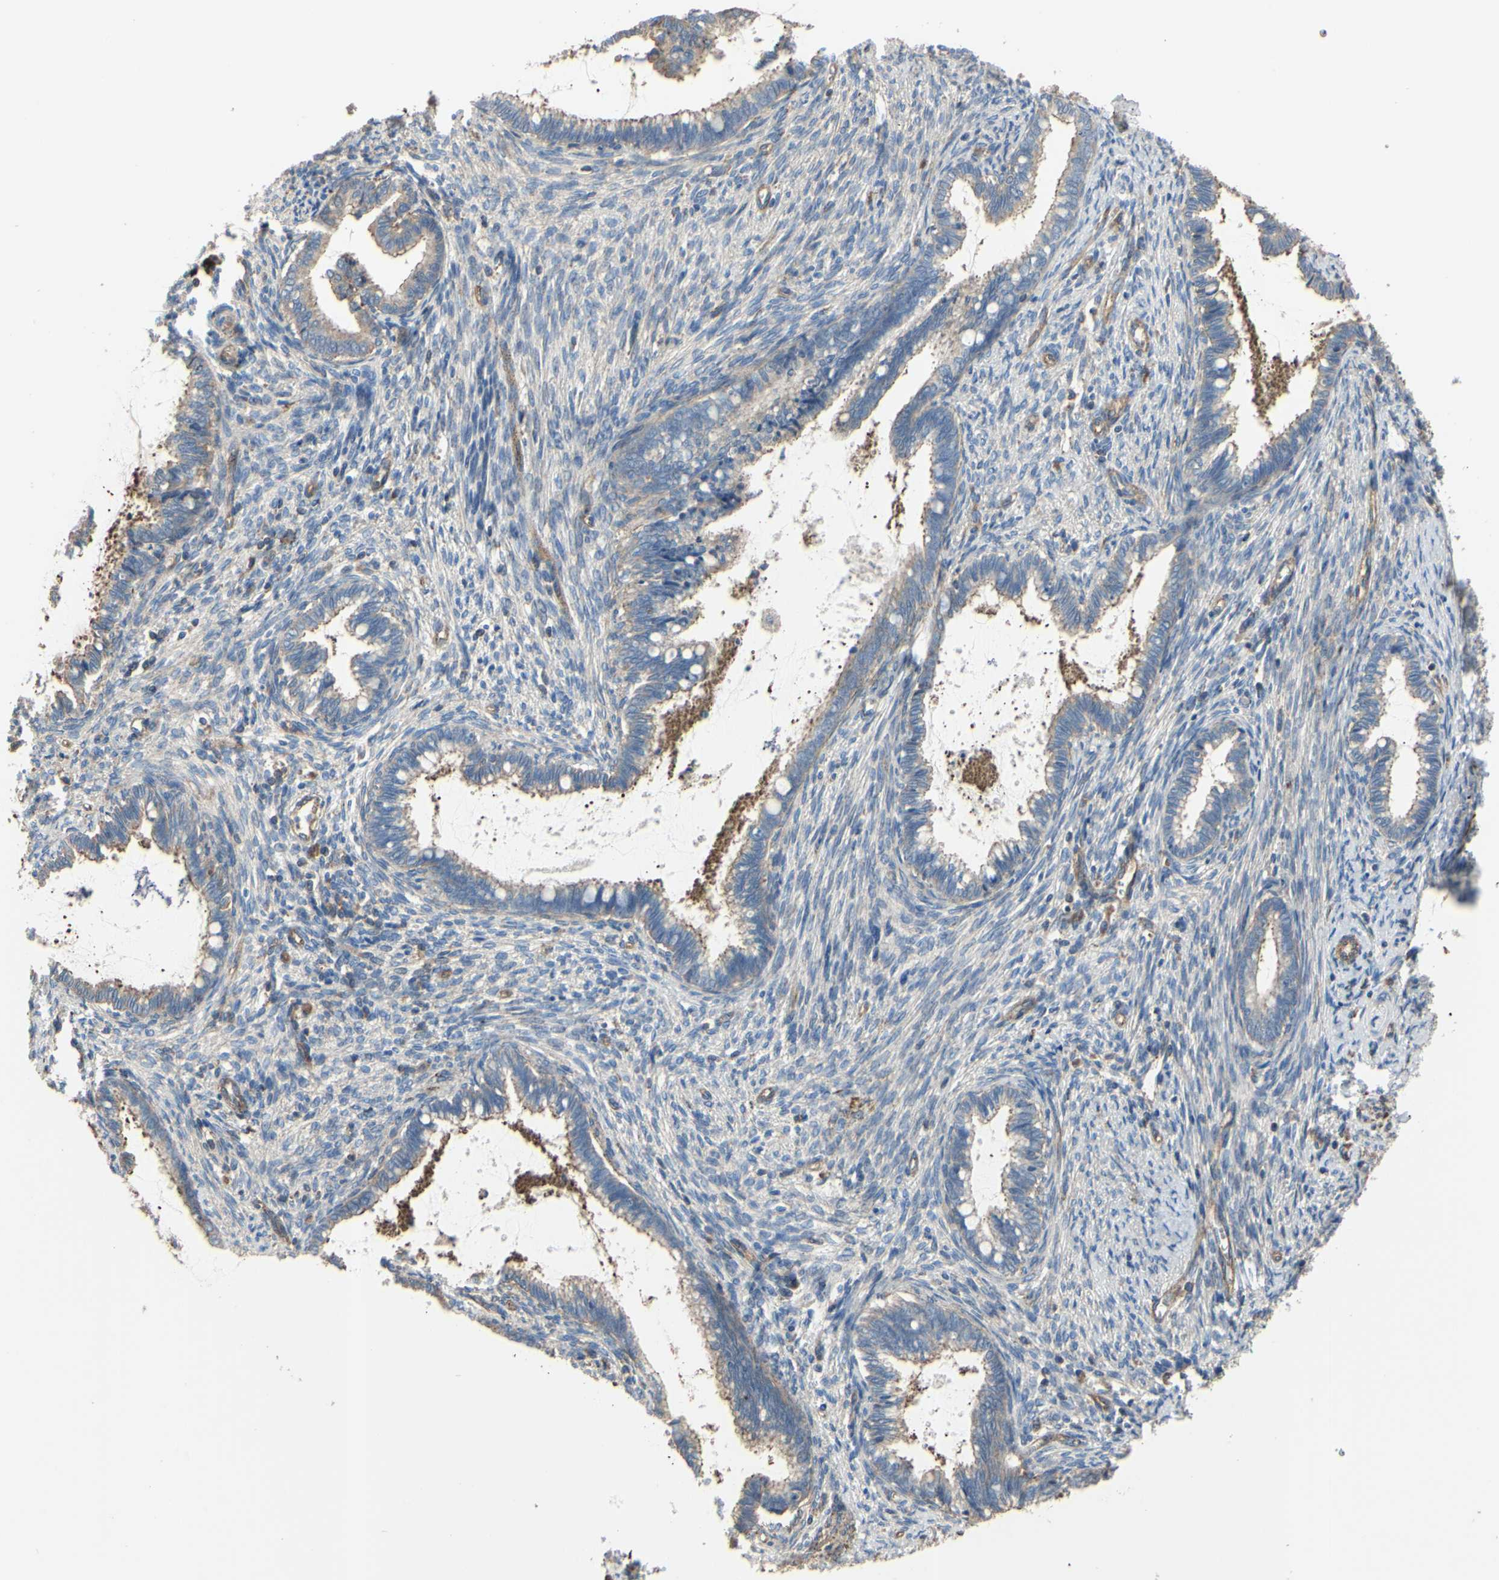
{"staining": {"intensity": "moderate", "quantity": ">75%", "location": "cytoplasmic/membranous"}, "tissue": "cervical cancer", "cell_type": "Tumor cells", "image_type": "cancer", "snomed": [{"axis": "morphology", "description": "Adenocarcinoma, NOS"}, {"axis": "topography", "description": "Cervix"}], "caption": "This image demonstrates cervical adenocarcinoma stained with immunohistochemistry (IHC) to label a protein in brown. The cytoplasmic/membranous of tumor cells show moderate positivity for the protein. Nuclei are counter-stained blue.", "gene": "BECN1", "patient": {"sex": "female", "age": 44}}